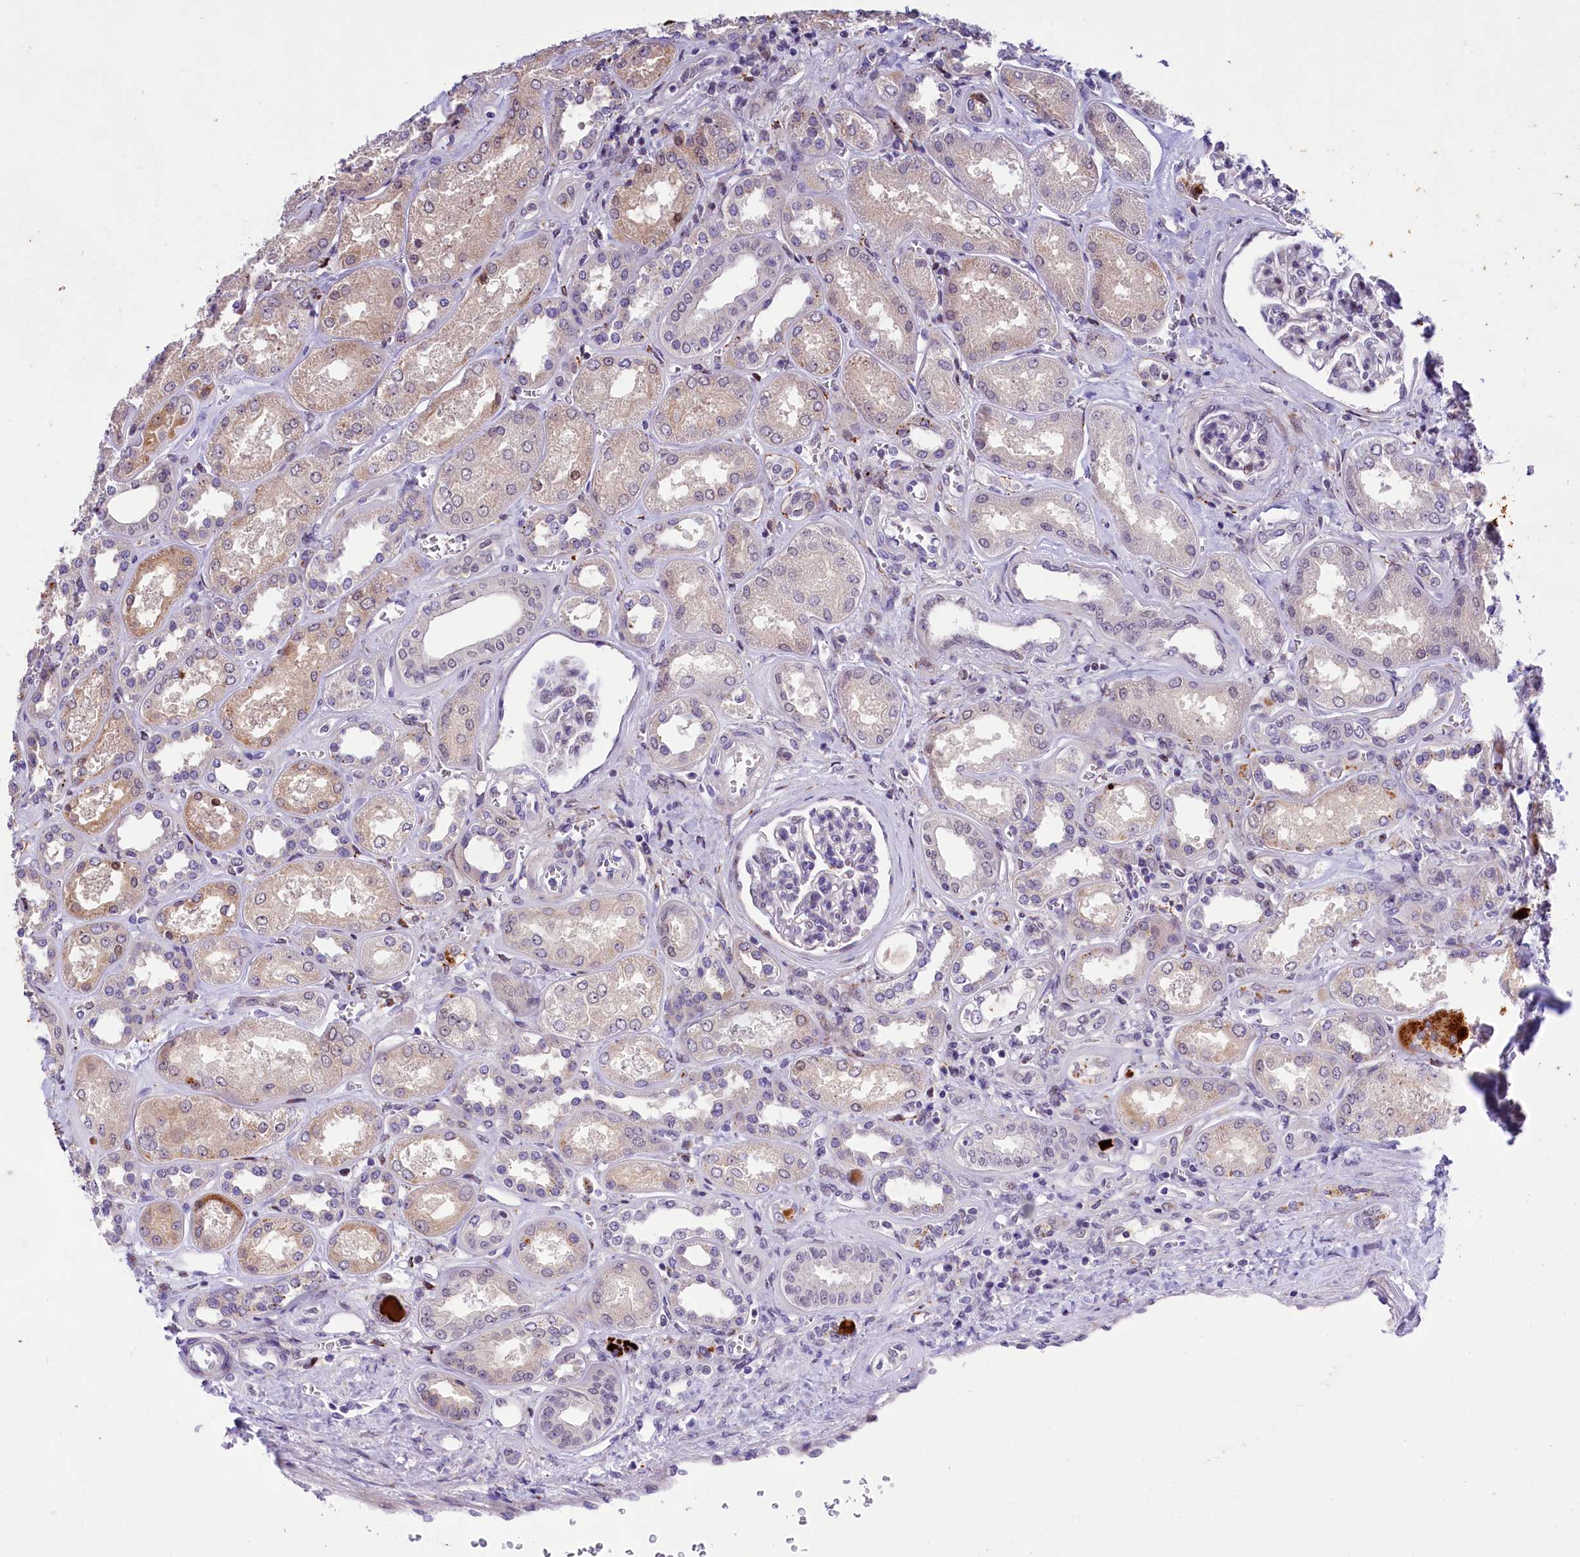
{"staining": {"intensity": "negative", "quantity": "none", "location": "none"}, "tissue": "kidney", "cell_type": "Cells in glomeruli", "image_type": "normal", "snomed": [{"axis": "morphology", "description": "Normal tissue, NOS"}, {"axis": "morphology", "description": "Adenocarcinoma, NOS"}, {"axis": "topography", "description": "Kidney"}], "caption": "Immunohistochemistry (IHC) photomicrograph of normal human kidney stained for a protein (brown), which shows no positivity in cells in glomeruli.", "gene": "FBXO45", "patient": {"sex": "female", "age": 68}}